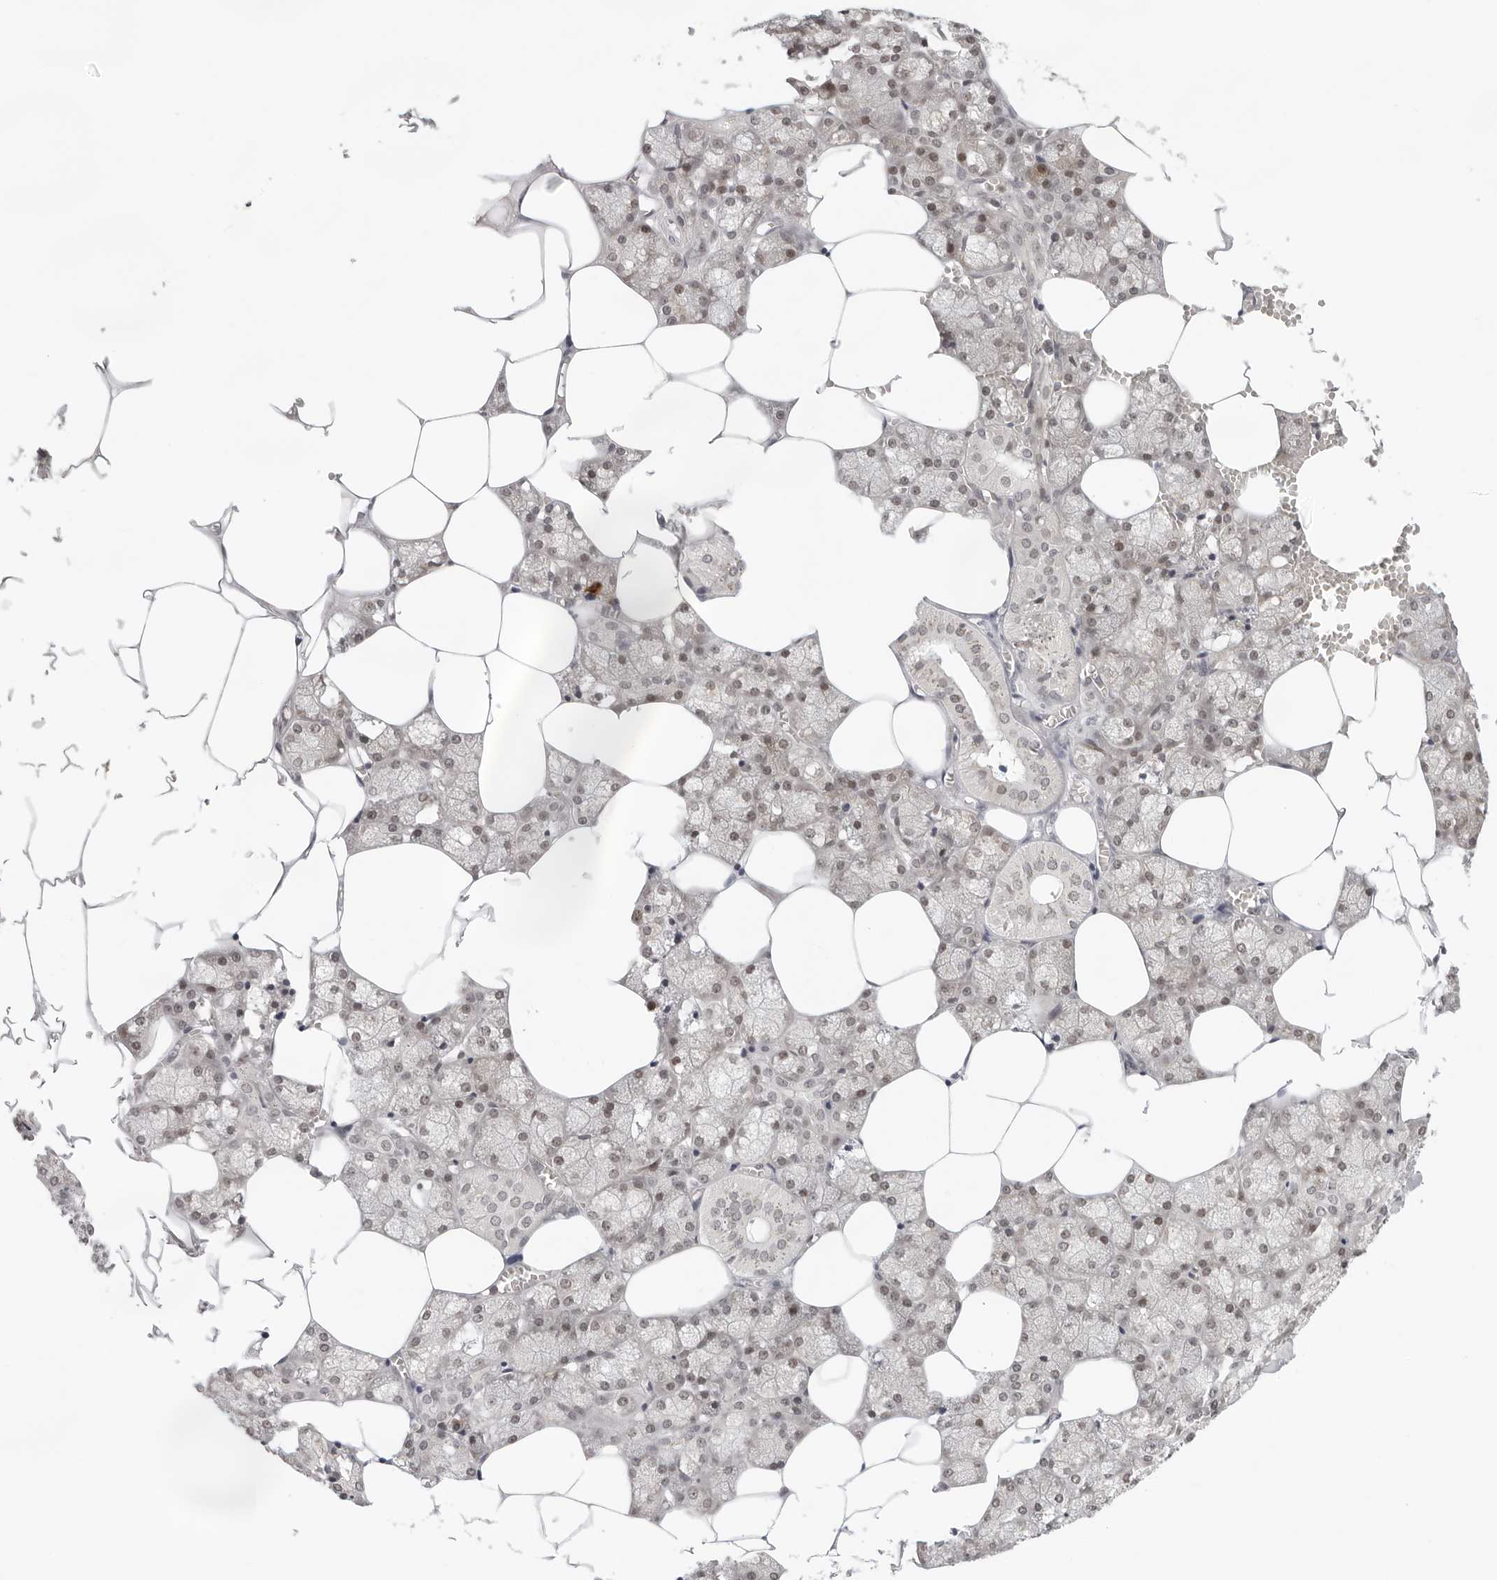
{"staining": {"intensity": "weak", "quantity": "25%-75%", "location": "nuclear"}, "tissue": "salivary gland", "cell_type": "Glandular cells", "image_type": "normal", "snomed": [{"axis": "morphology", "description": "Normal tissue, NOS"}, {"axis": "topography", "description": "Salivary gland"}], "caption": "This is a micrograph of IHC staining of normal salivary gland, which shows weak positivity in the nuclear of glandular cells.", "gene": "TOX4", "patient": {"sex": "male", "age": 62}}